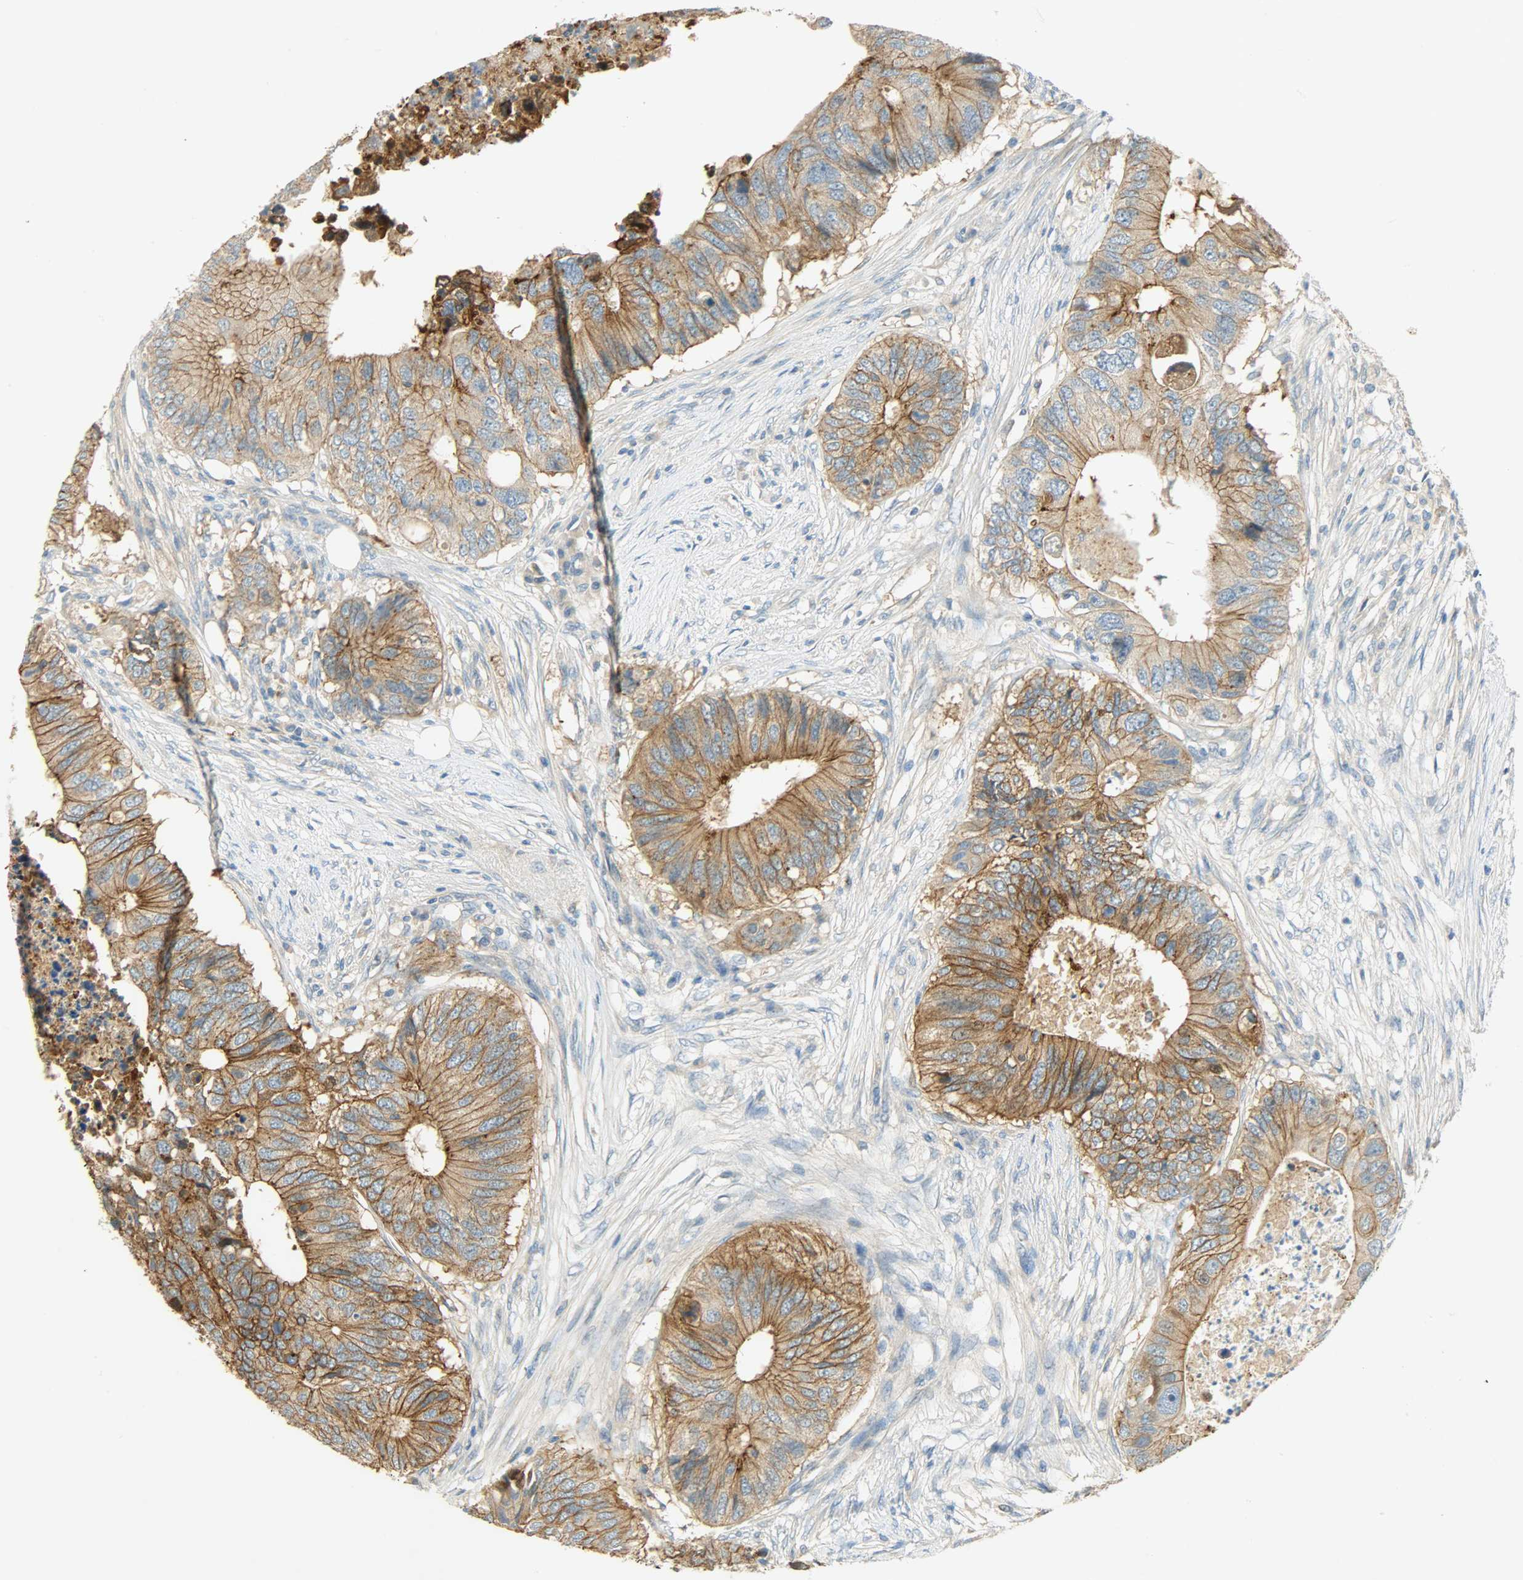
{"staining": {"intensity": "strong", "quantity": ">75%", "location": "cytoplasmic/membranous"}, "tissue": "colorectal cancer", "cell_type": "Tumor cells", "image_type": "cancer", "snomed": [{"axis": "morphology", "description": "Adenocarcinoma, NOS"}, {"axis": "topography", "description": "Colon"}], "caption": "An immunohistochemistry photomicrograph of neoplastic tissue is shown. Protein staining in brown highlights strong cytoplasmic/membranous positivity in colorectal cancer within tumor cells. (DAB (3,3'-diaminobenzidine) IHC, brown staining for protein, blue staining for nuclei).", "gene": "DSG2", "patient": {"sex": "male", "age": 71}}